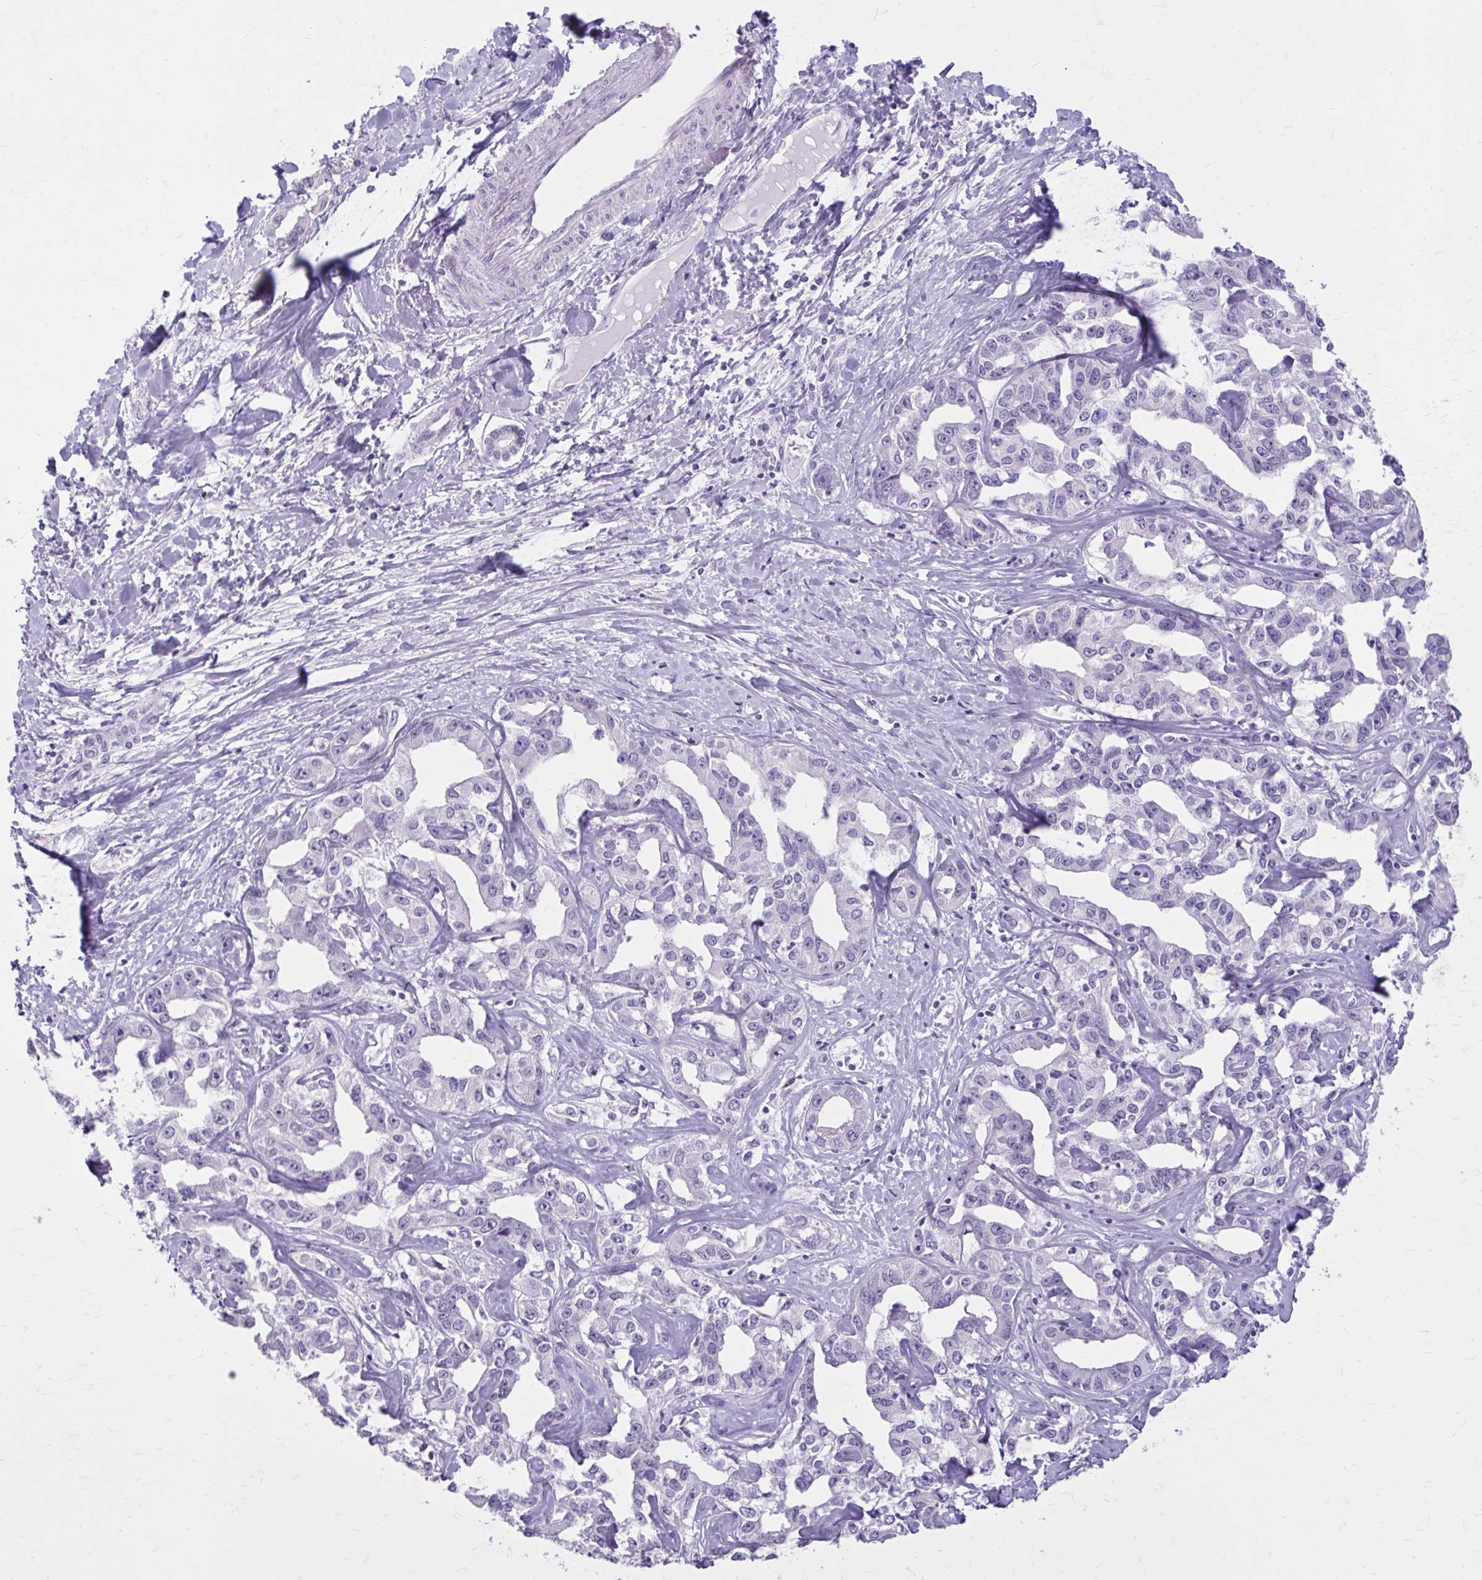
{"staining": {"intensity": "negative", "quantity": "none", "location": "none"}, "tissue": "liver cancer", "cell_type": "Tumor cells", "image_type": "cancer", "snomed": [{"axis": "morphology", "description": "Cholangiocarcinoma"}, {"axis": "topography", "description": "Liver"}], "caption": "A histopathology image of human liver cholangiocarcinoma is negative for staining in tumor cells. (Brightfield microscopy of DAB immunohistochemistry at high magnification).", "gene": "OR4B1", "patient": {"sex": "male", "age": 59}}